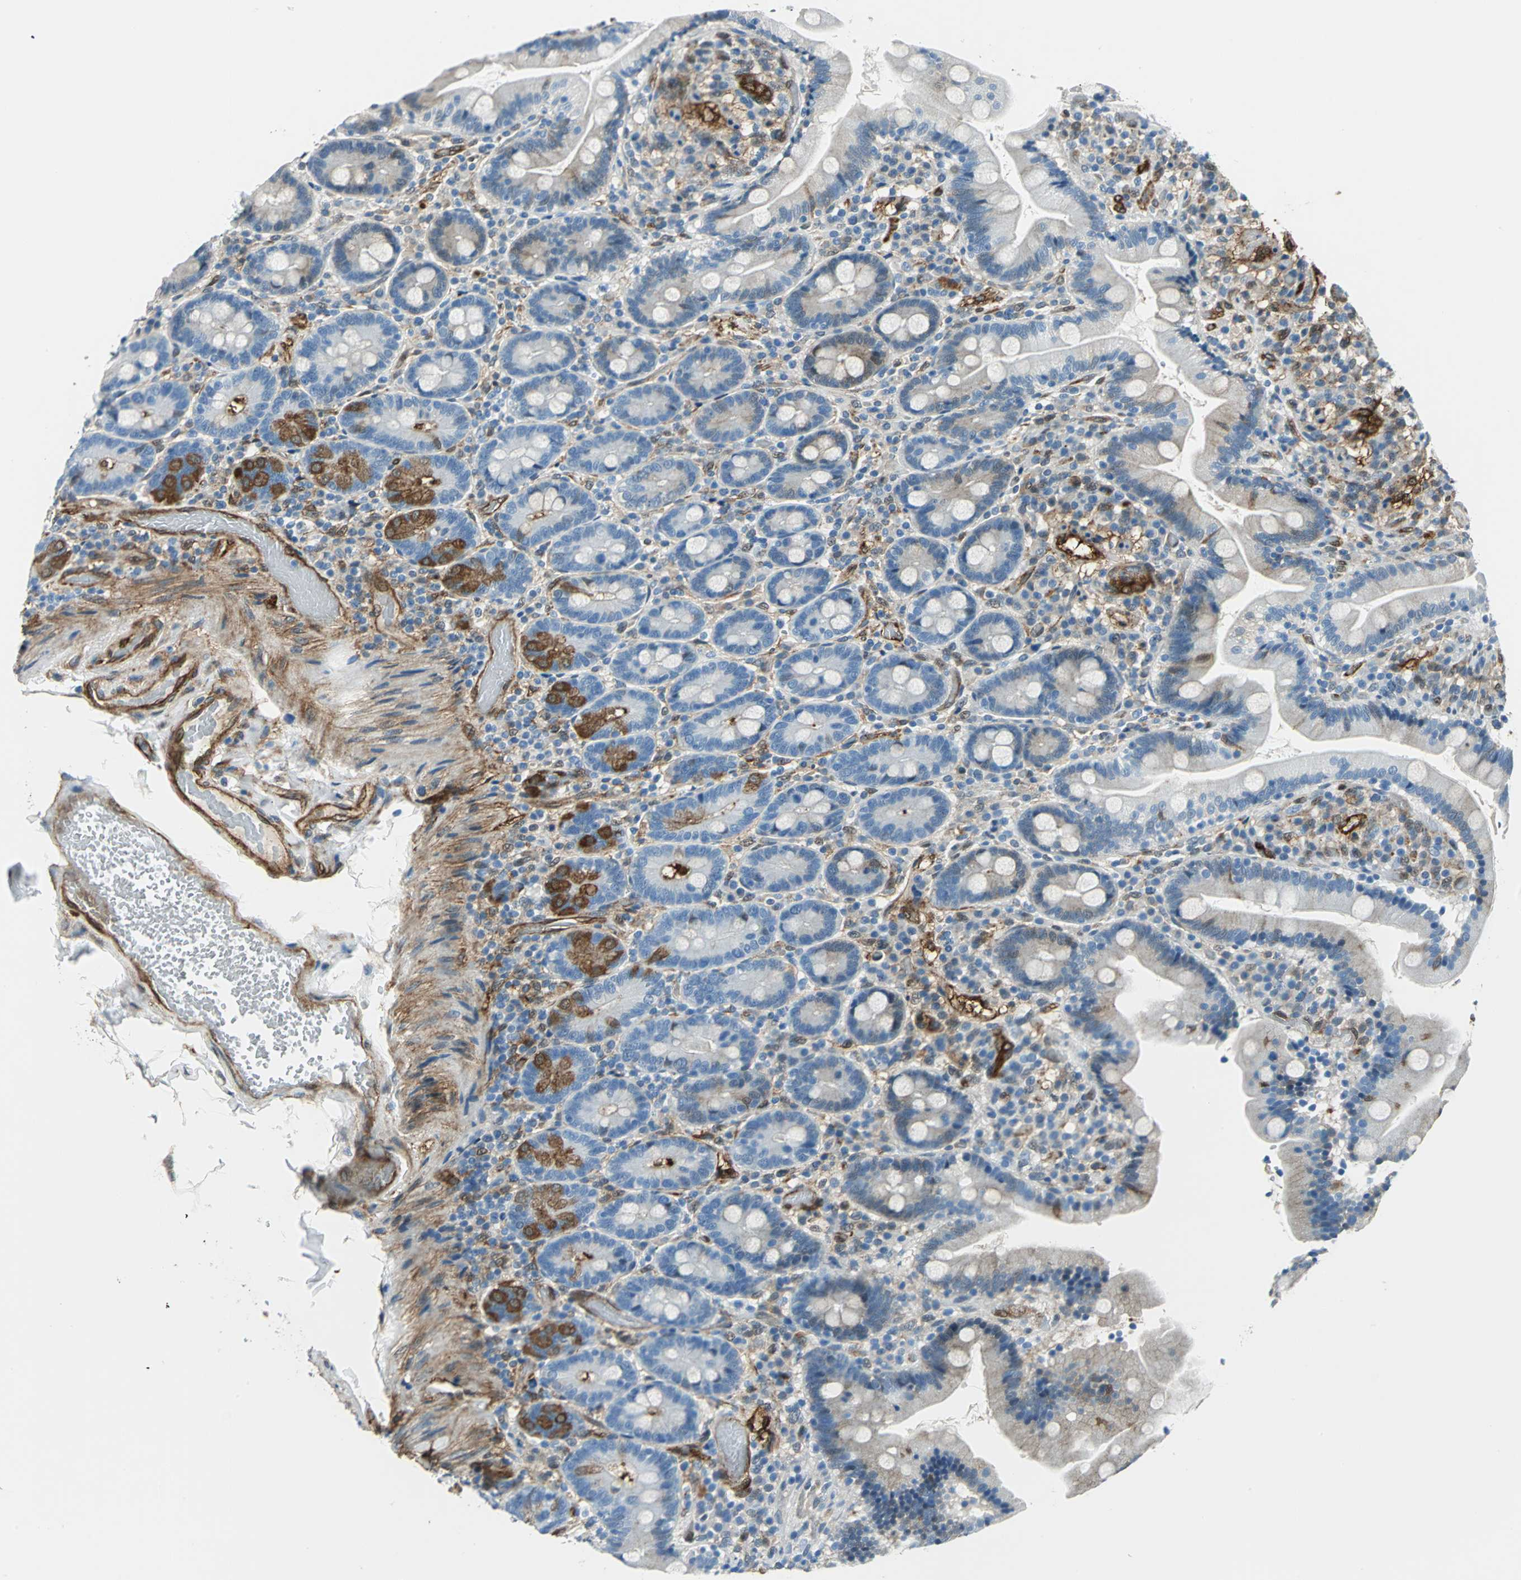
{"staining": {"intensity": "strong", "quantity": "<25%", "location": "cytoplasmic/membranous"}, "tissue": "duodenum", "cell_type": "Glandular cells", "image_type": "normal", "snomed": [{"axis": "morphology", "description": "Normal tissue, NOS"}, {"axis": "topography", "description": "Duodenum"}], "caption": "Glandular cells display medium levels of strong cytoplasmic/membranous expression in about <25% of cells in unremarkable human duodenum. The protein of interest is stained brown, and the nuclei are stained in blue (DAB IHC with brightfield microscopy, high magnification).", "gene": "HSPB1", "patient": {"sex": "male", "age": 66}}